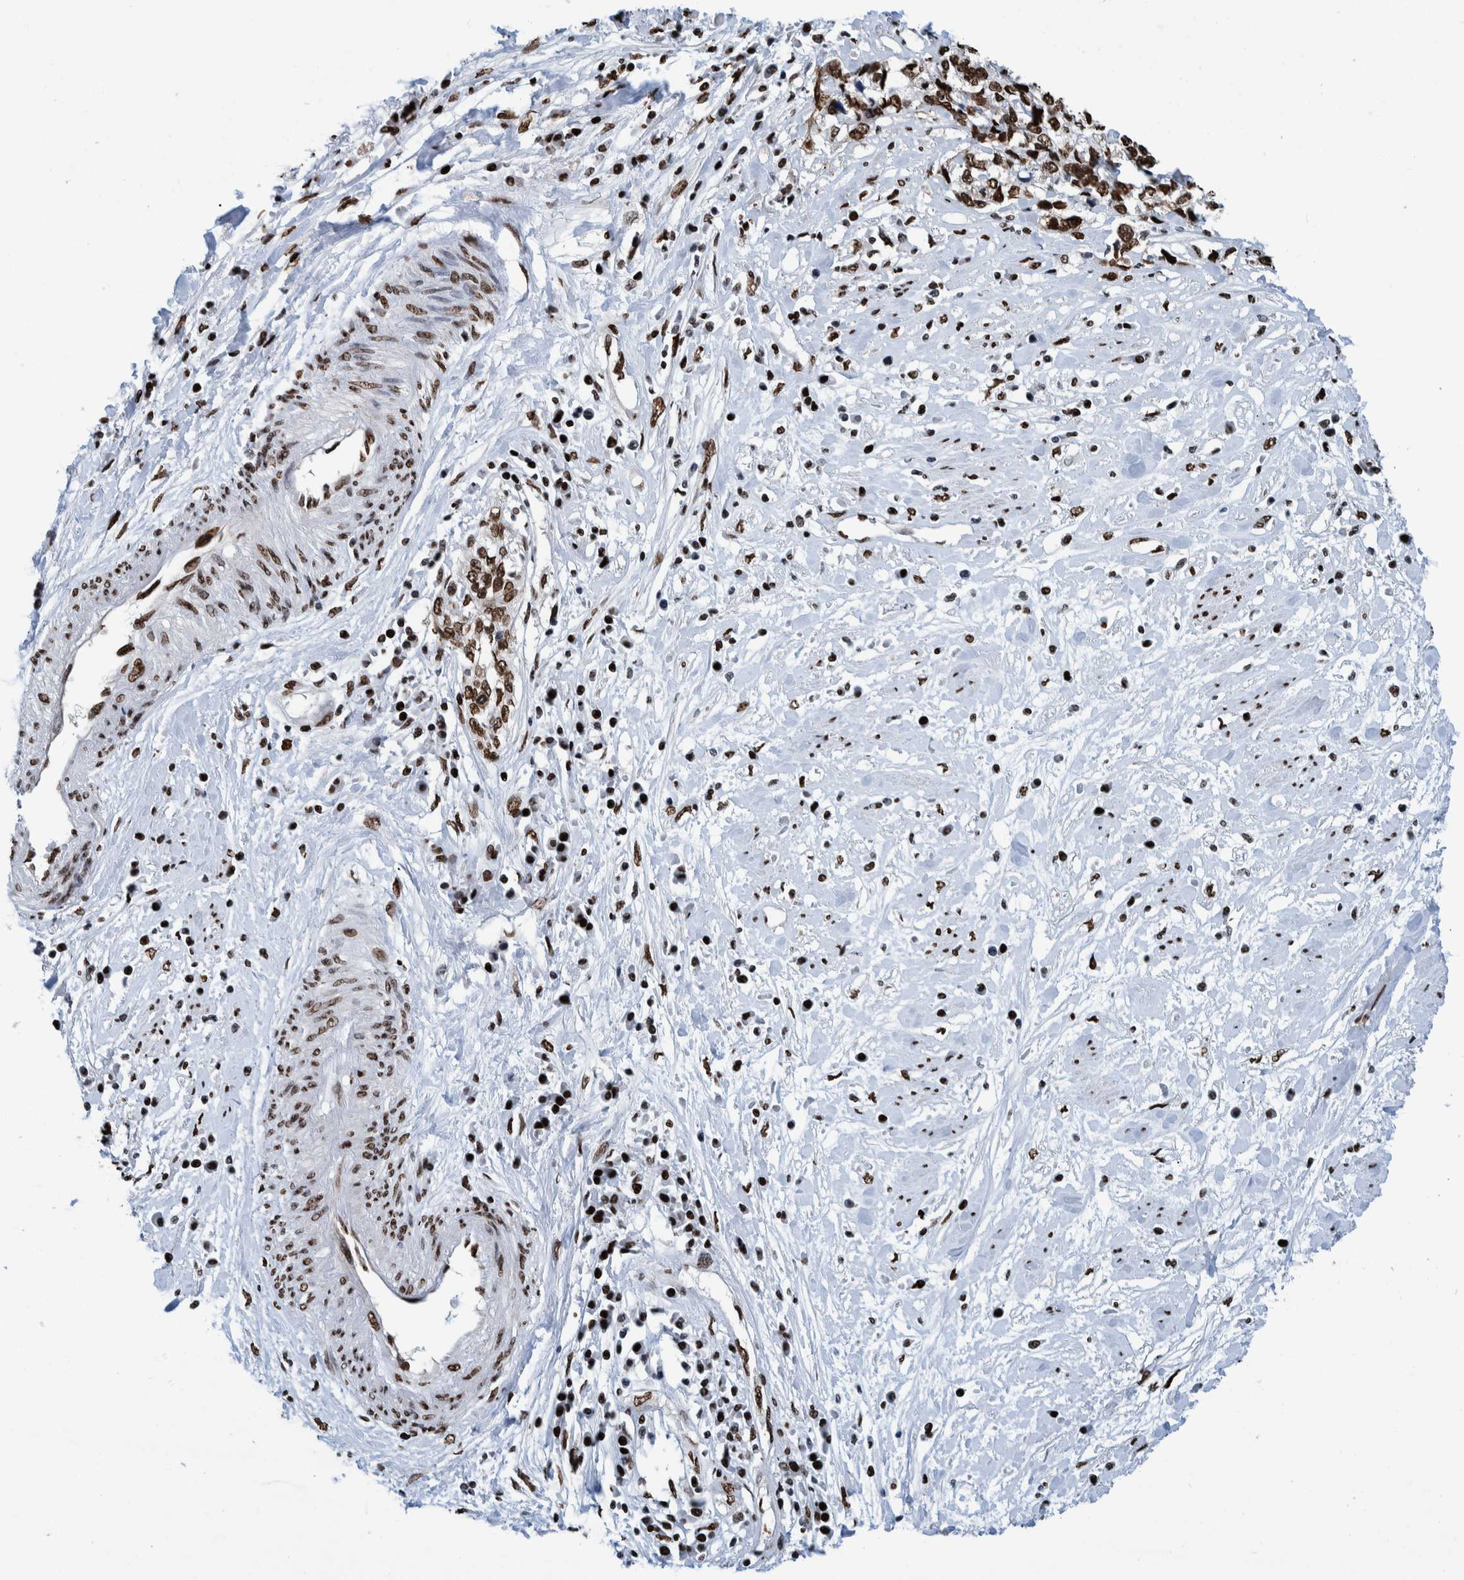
{"staining": {"intensity": "strong", "quantity": ">75%", "location": "nuclear"}, "tissue": "cervical cancer", "cell_type": "Tumor cells", "image_type": "cancer", "snomed": [{"axis": "morphology", "description": "Squamous cell carcinoma, NOS"}, {"axis": "topography", "description": "Cervix"}], "caption": "DAB (3,3'-diaminobenzidine) immunohistochemical staining of cervical cancer (squamous cell carcinoma) demonstrates strong nuclear protein staining in approximately >75% of tumor cells.", "gene": "HEATR9", "patient": {"sex": "female", "age": 57}}